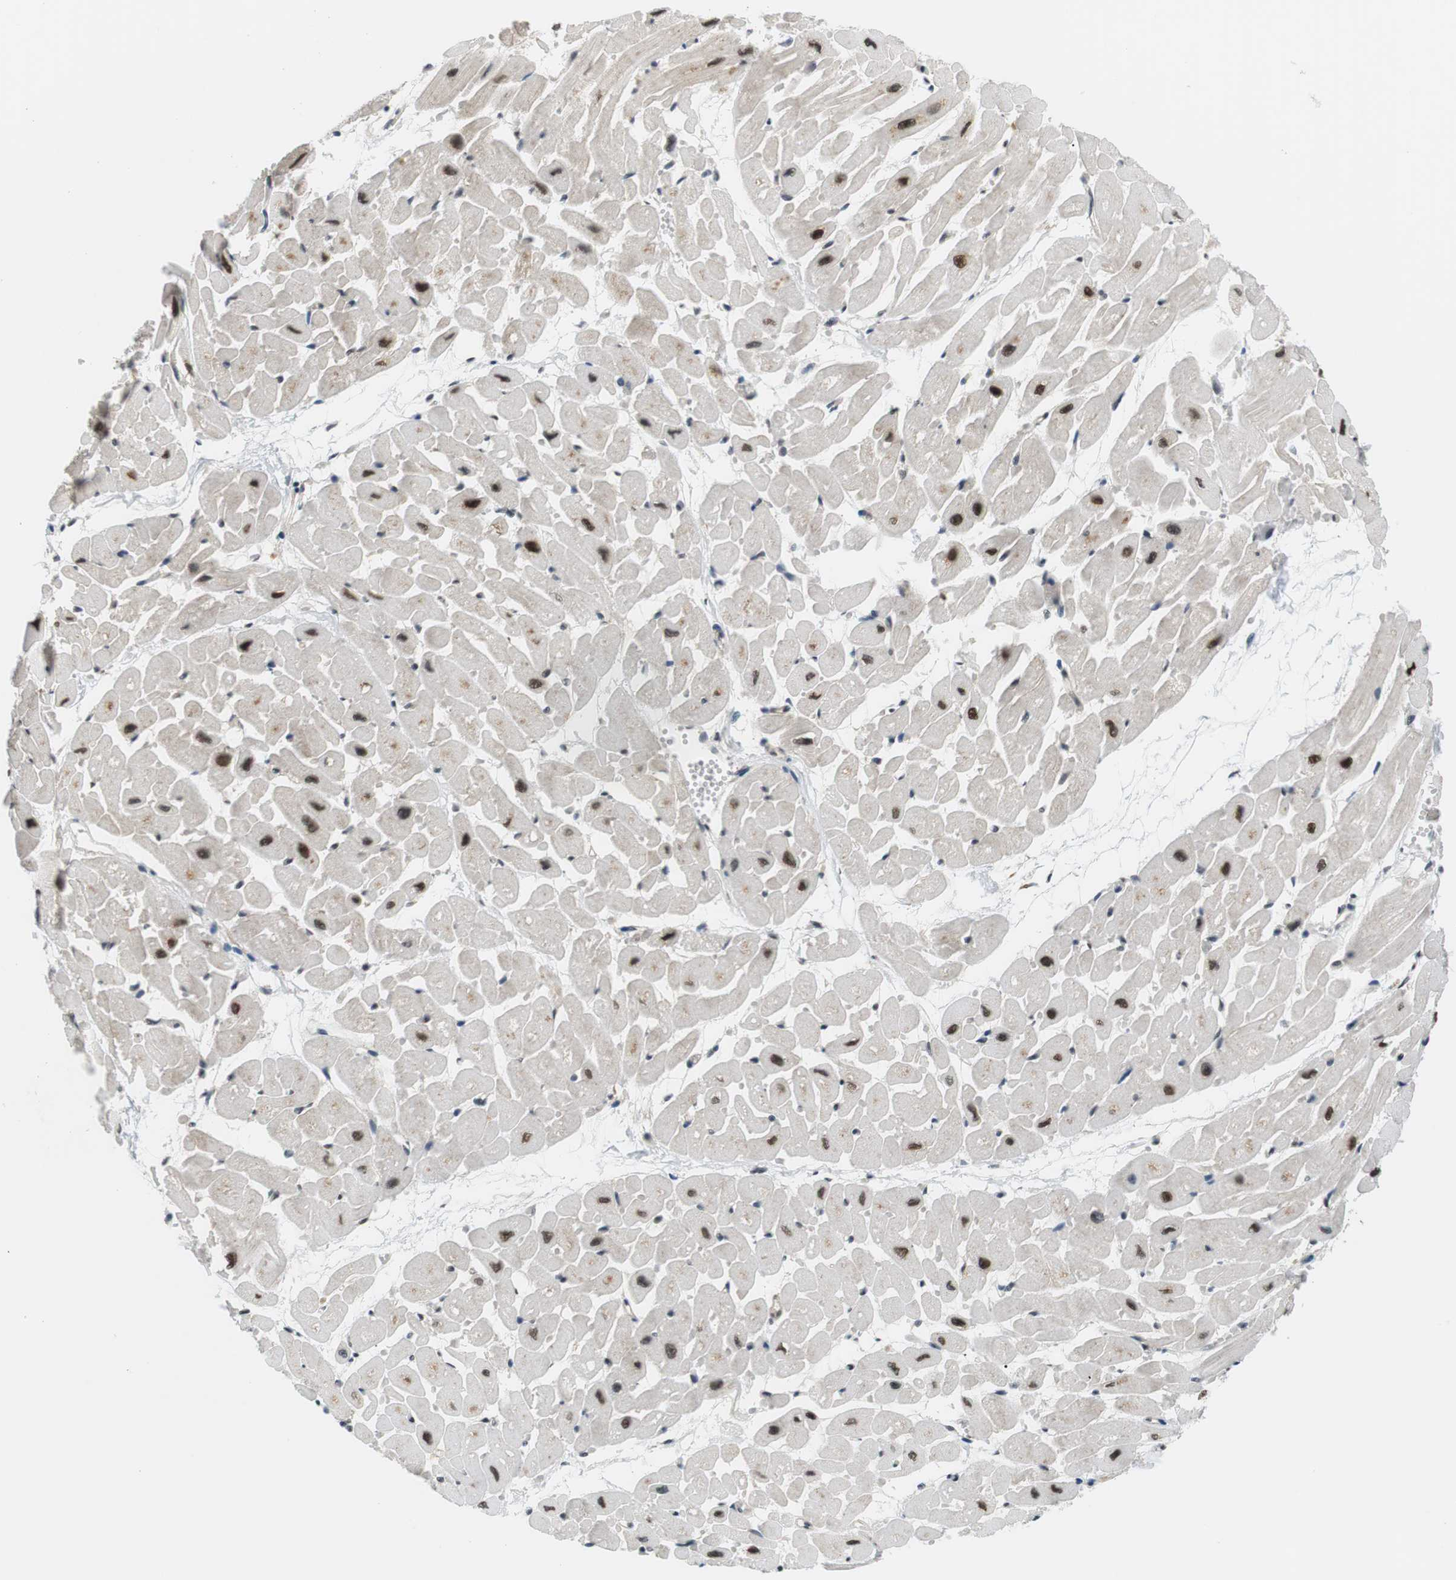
{"staining": {"intensity": "strong", "quantity": ">75%", "location": "nuclear"}, "tissue": "heart muscle", "cell_type": "Cardiomyocytes", "image_type": "normal", "snomed": [{"axis": "morphology", "description": "Normal tissue, NOS"}, {"axis": "topography", "description": "Heart"}], "caption": "High-magnification brightfield microscopy of unremarkable heart muscle stained with DAB (3,3'-diaminobenzidine) (brown) and counterstained with hematoxylin (blue). cardiomyocytes exhibit strong nuclear positivity is identified in approximately>75% of cells.", "gene": "CSNK2B", "patient": {"sex": "male", "age": 45}}